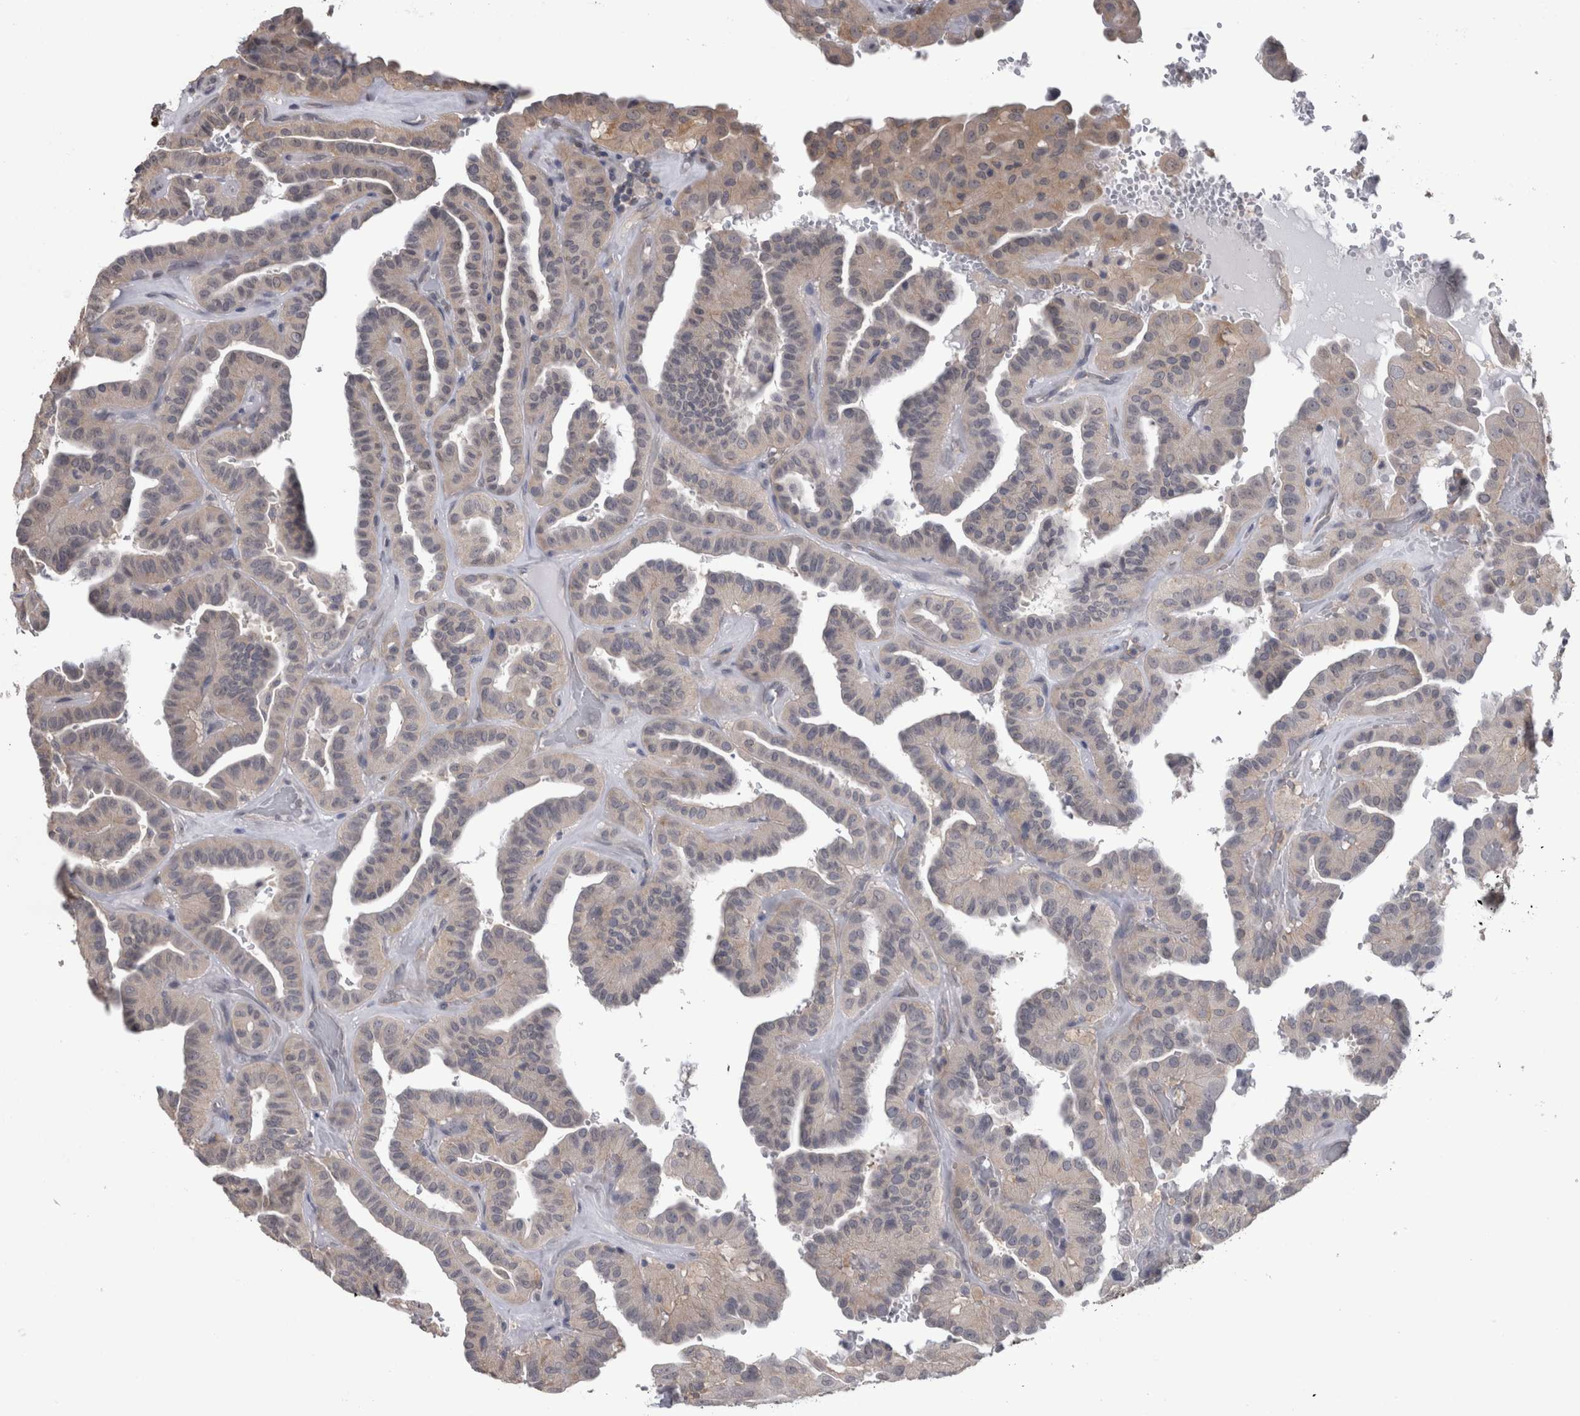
{"staining": {"intensity": "weak", "quantity": "25%-75%", "location": "cytoplasmic/membranous"}, "tissue": "thyroid cancer", "cell_type": "Tumor cells", "image_type": "cancer", "snomed": [{"axis": "morphology", "description": "Papillary adenocarcinoma, NOS"}, {"axis": "topography", "description": "Thyroid gland"}], "caption": "DAB (3,3'-diaminobenzidine) immunohistochemical staining of human thyroid papillary adenocarcinoma demonstrates weak cytoplasmic/membranous protein expression in approximately 25%-75% of tumor cells. (Stains: DAB in brown, nuclei in blue, Microscopy: brightfield microscopy at high magnification).", "gene": "DDX6", "patient": {"sex": "male", "age": 77}}